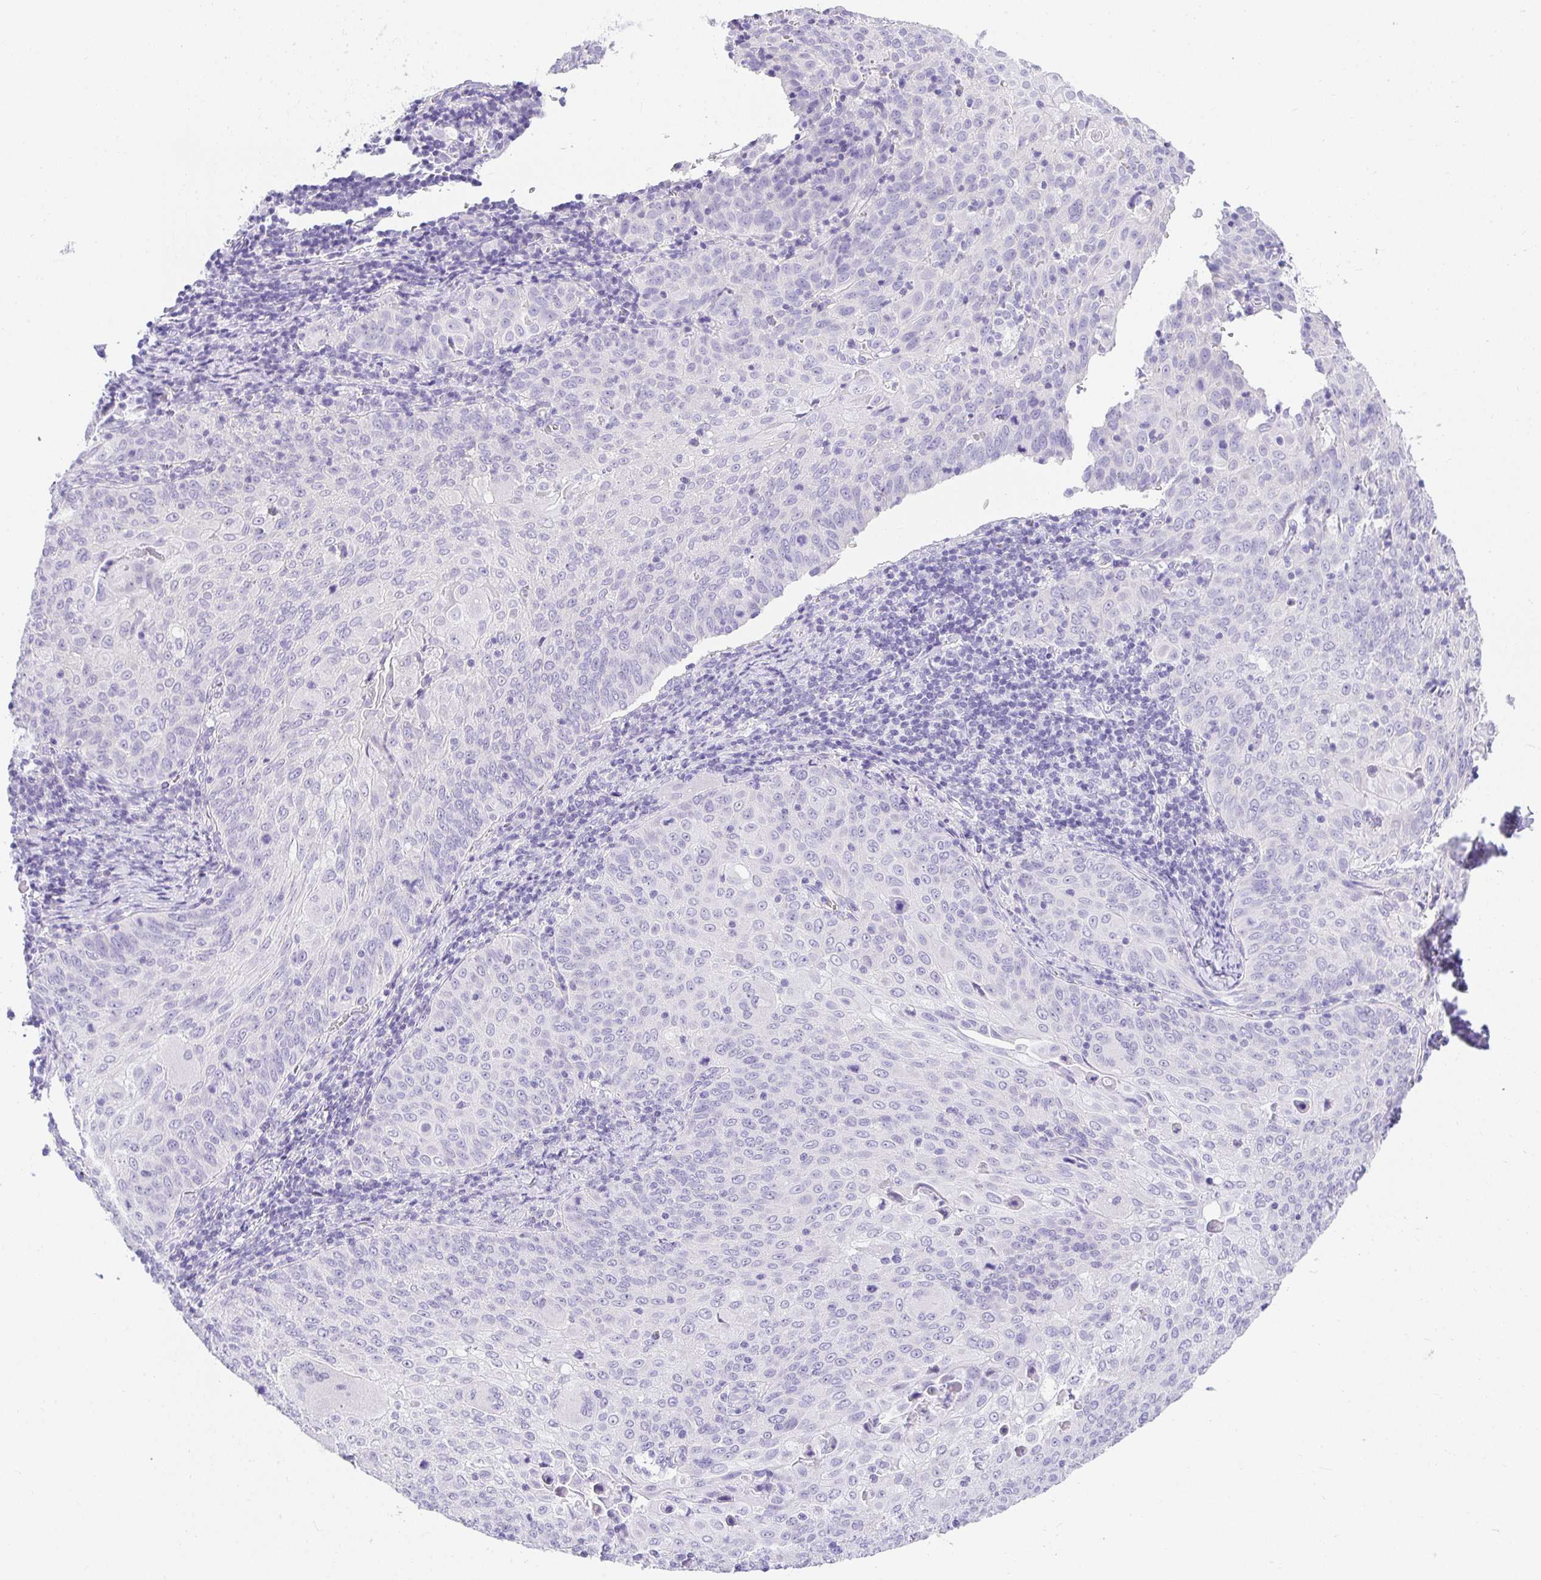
{"staining": {"intensity": "negative", "quantity": "none", "location": "none"}, "tissue": "cervical cancer", "cell_type": "Tumor cells", "image_type": "cancer", "snomed": [{"axis": "morphology", "description": "Squamous cell carcinoma, NOS"}, {"axis": "topography", "description": "Cervix"}], "caption": "This is a image of immunohistochemistry (IHC) staining of cervical cancer, which shows no positivity in tumor cells.", "gene": "CHAT", "patient": {"sex": "female", "age": 65}}